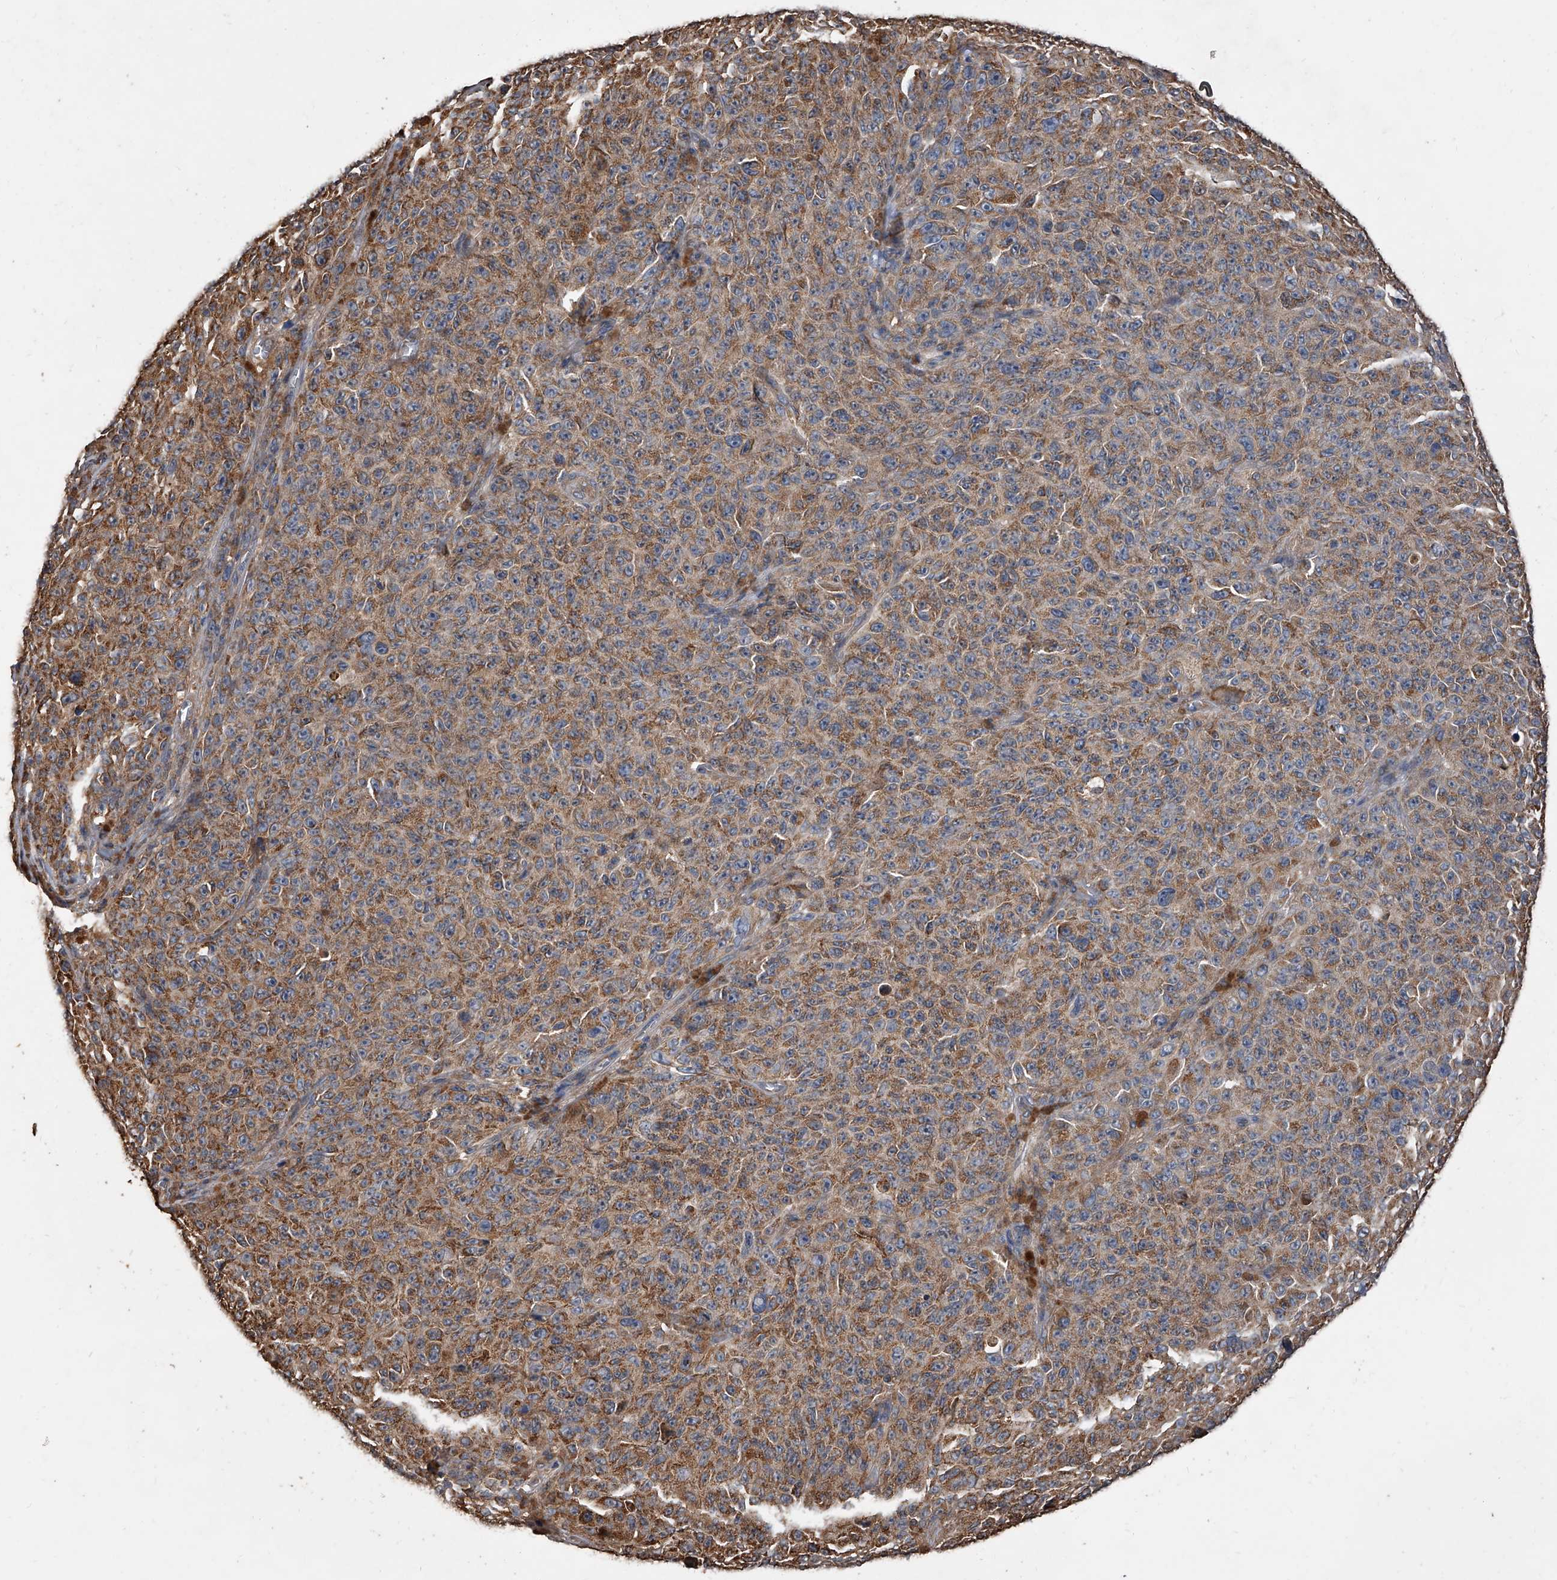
{"staining": {"intensity": "moderate", "quantity": ">75%", "location": "cytoplasmic/membranous"}, "tissue": "melanoma", "cell_type": "Tumor cells", "image_type": "cancer", "snomed": [{"axis": "morphology", "description": "Malignant melanoma, NOS"}, {"axis": "topography", "description": "Skin"}], "caption": "Melanoma stained for a protein shows moderate cytoplasmic/membranous positivity in tumor cells.", "gene": "LTV1", "patient": {"sex": "female", "age": 82}}